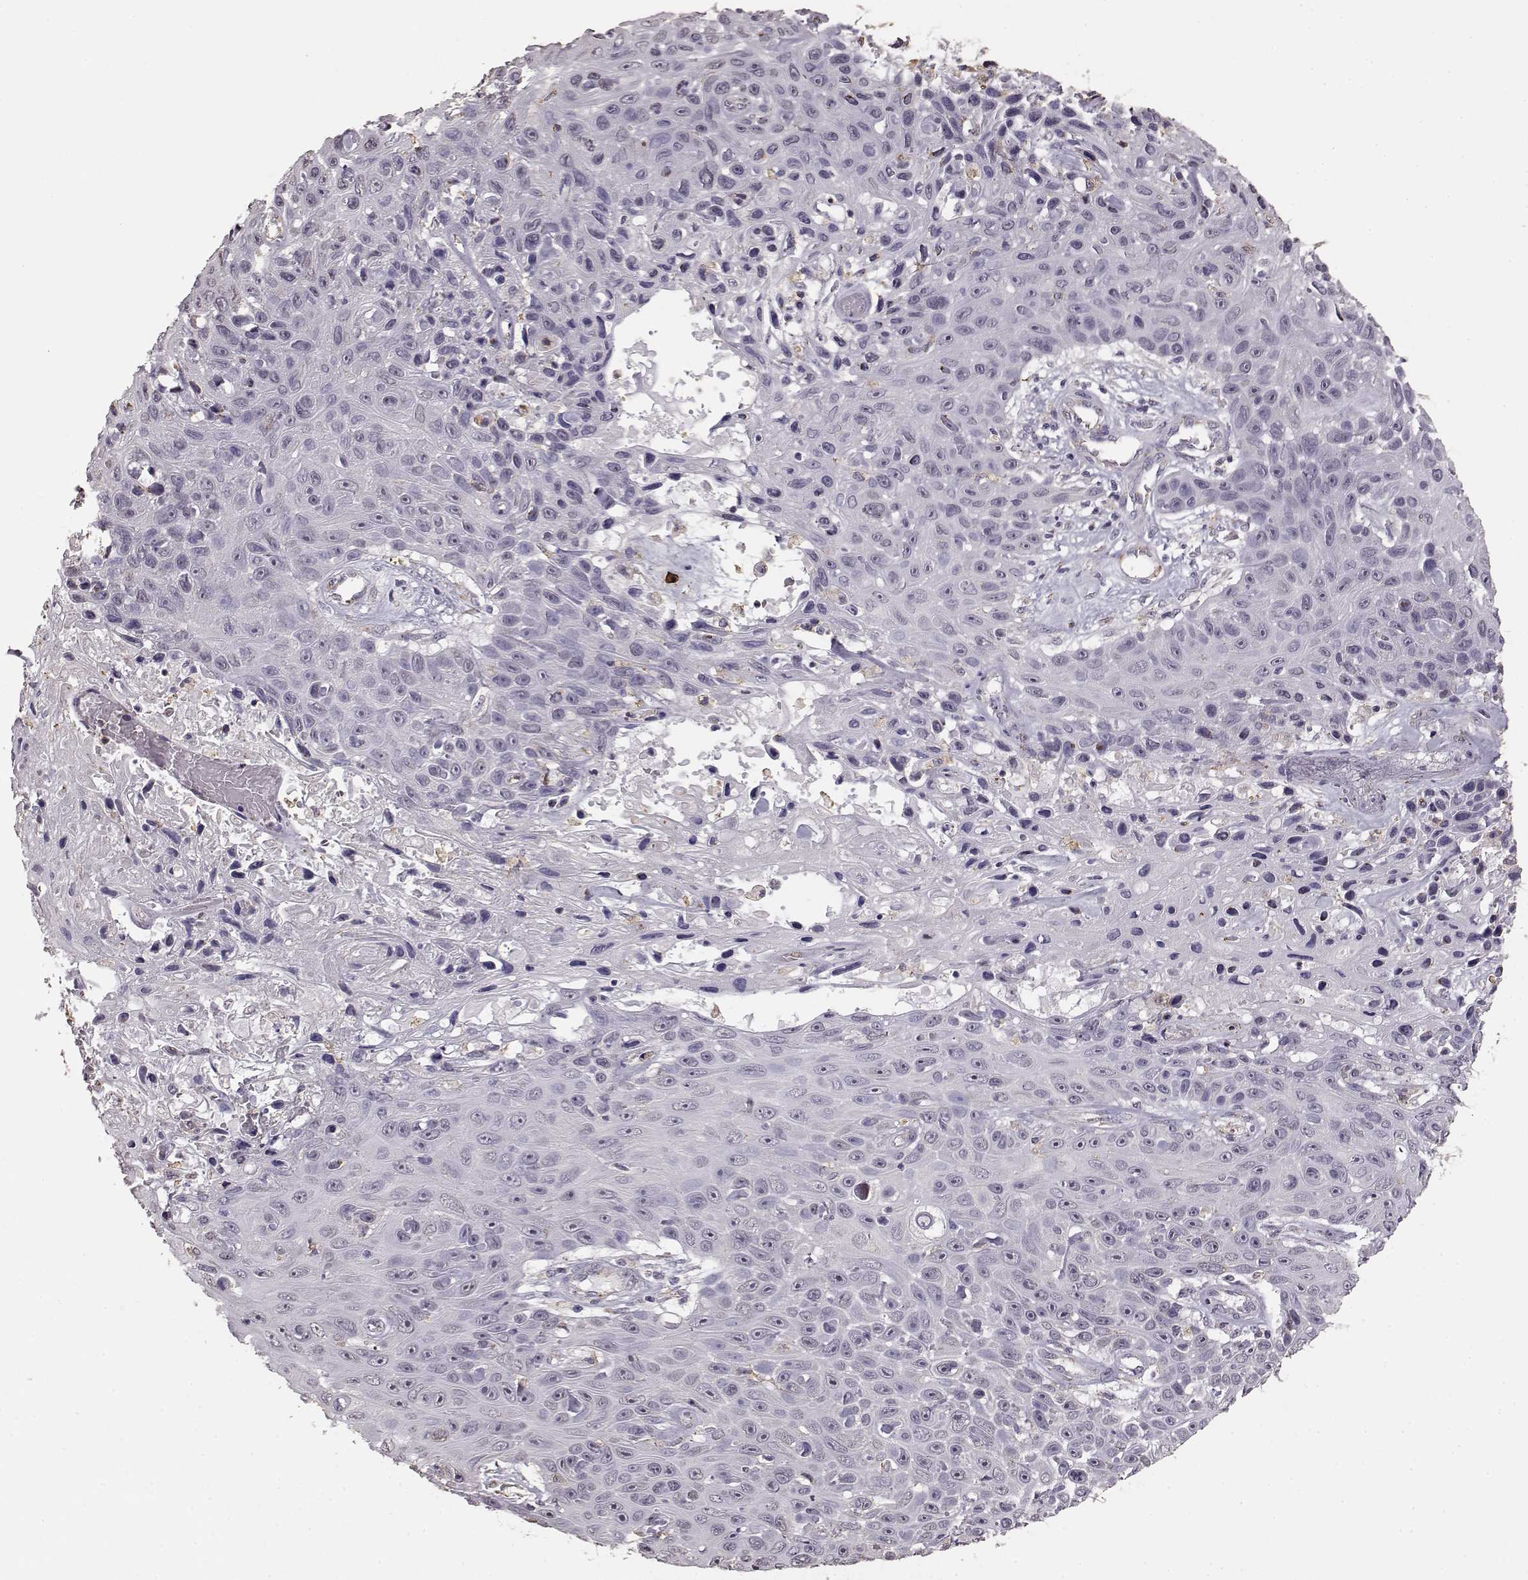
{"staining": {"intensity": "negative", "quantity": "none", "location": "none"}, "tissue": "skin cancer", "cell_type": "Tumor cells", "image_type": "cancer", "snomed": [{"axis": "morphology", "description": "Squamous cell carcinoma, NOS"}, {"axis": "topography", "description": "Skin"}], "caption": "Skin cancer stained for a protein using immunohistochemistry (IHC) demonstrates no positivity tumor cells.", "gene": "GABRG3", "patient": {"sex": "male", "age": 82}}